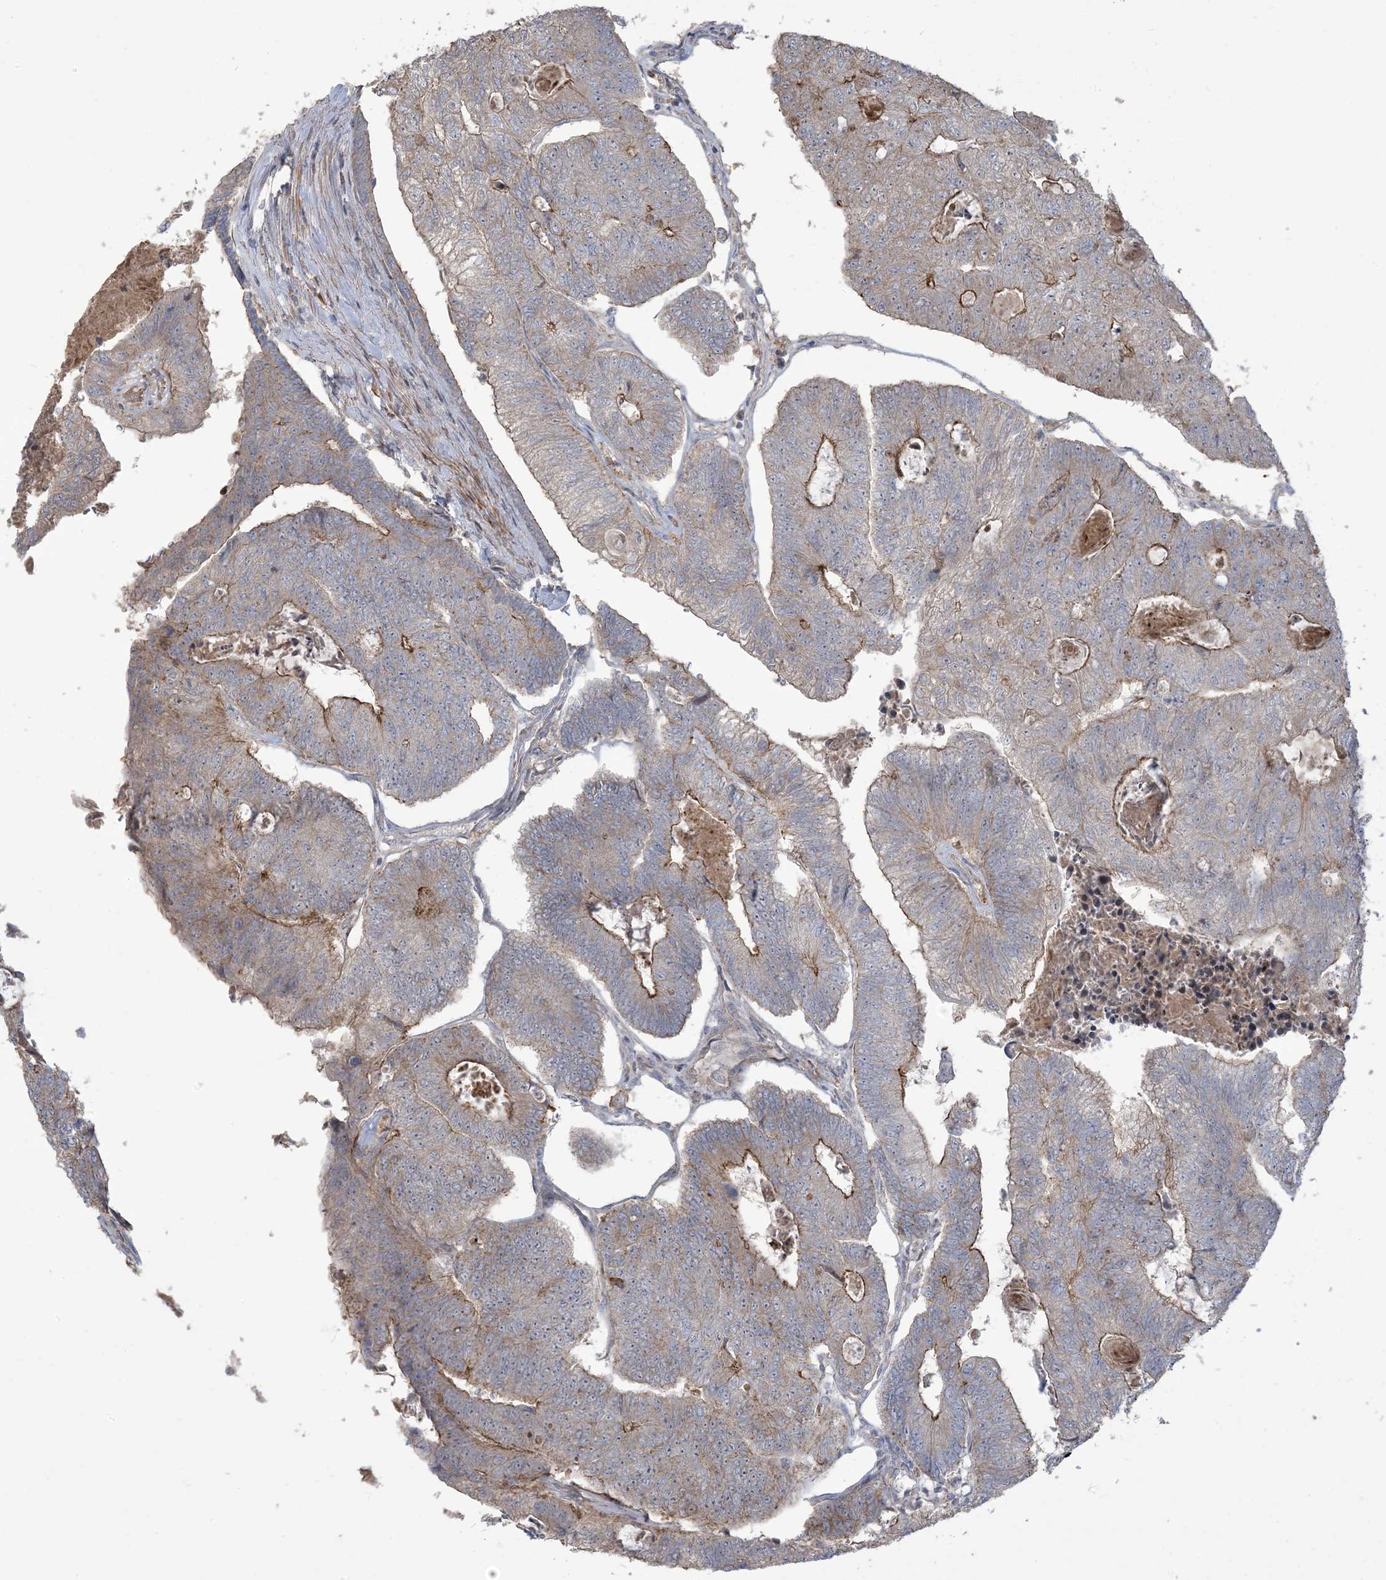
{"staining": {"intensity": "moderate", "quantity": "<25%", "location": "cytoplasmic/membranous"}, "tissue": "colorectal cancer", "cell_type": "Tumor cells", "image_type": "cancer", "snomed": [{"axis": "morphology", "description": "Adenocarcinoma, NOS"}, {"axis": "topography", "description": "Colon"}], "caption": "This image reveals colorectal adenocarcinoma stained with immunohistochemistry (IHC) to label a protein in brown. The cytoplasmic/membranous of tumor cells show moderate positivity for the protein. Nuclei are counter-stained blue.", "gene": "KLHL18", "patient": {"sex": "female", "age": 67}}